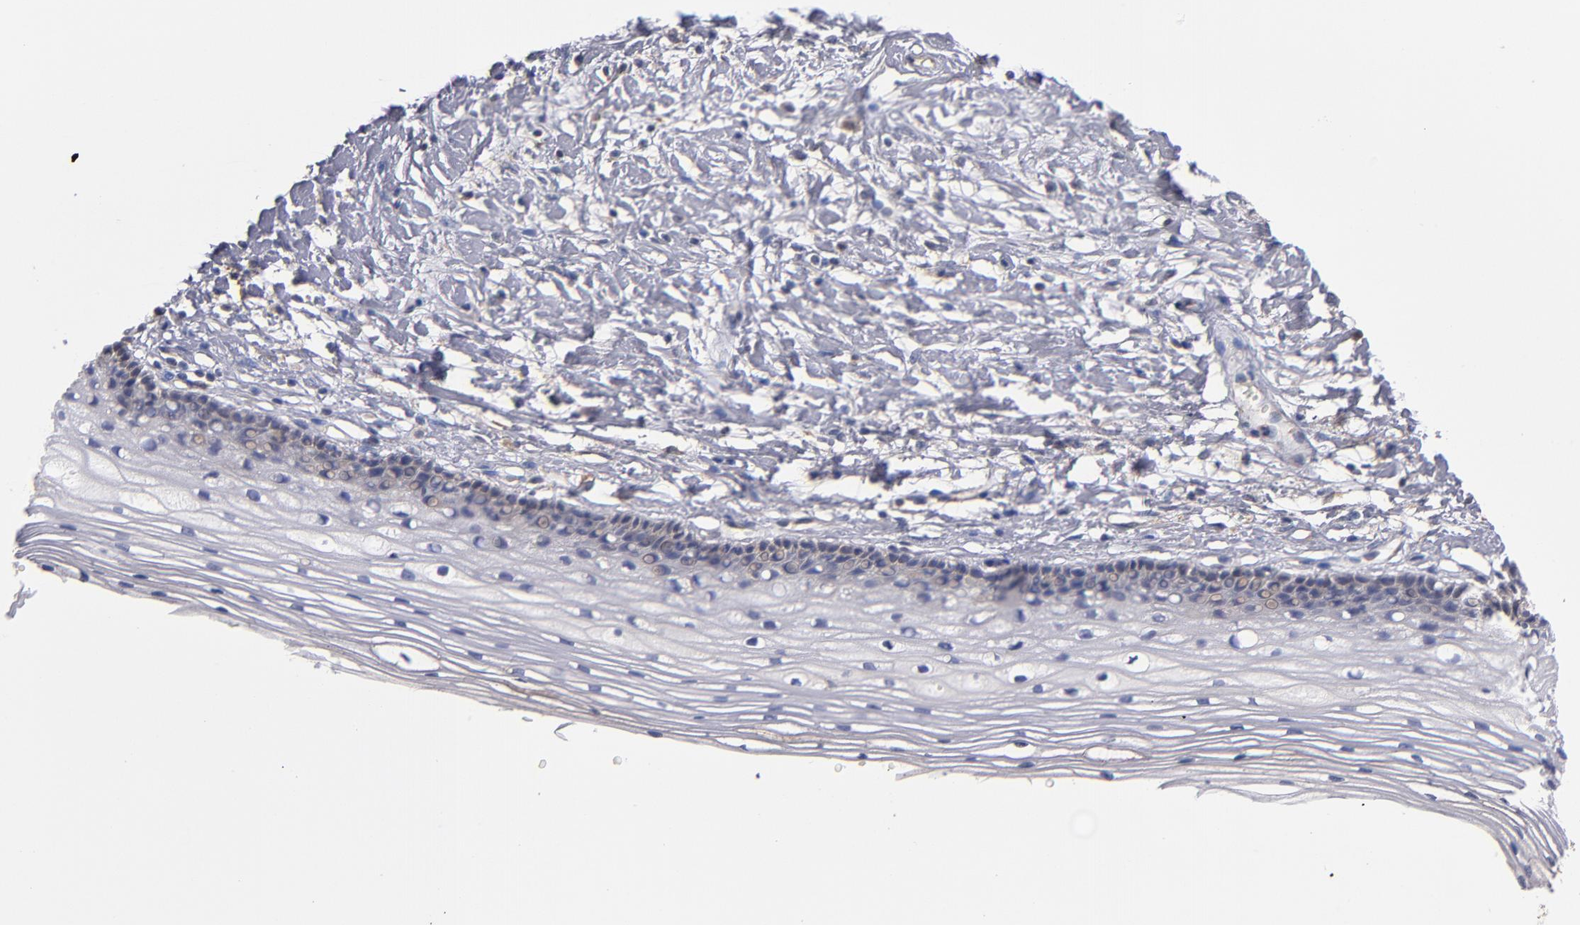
{"staining": {"intensity": "moderate", "quantity": ">75%", "location": "cytoplasmic/membranous"}, "tissue": "cervix", "cell_type": "Glandular cells", "image_type": "normal", "snomed": [{"axis": "morphology", "description": "Normal tissue, NOS"}, {"axis": "topography", "description": "Cervix"}], "caption": "A high-resolution photomicrograph shows IHC staining of unremarkable cervix, which exhibits moderate cytoplasmic/membranous positivity in approximately >75% of glandular cells.", "gene": "GMFB", "patient": {"sex": "female", "age": 77}}